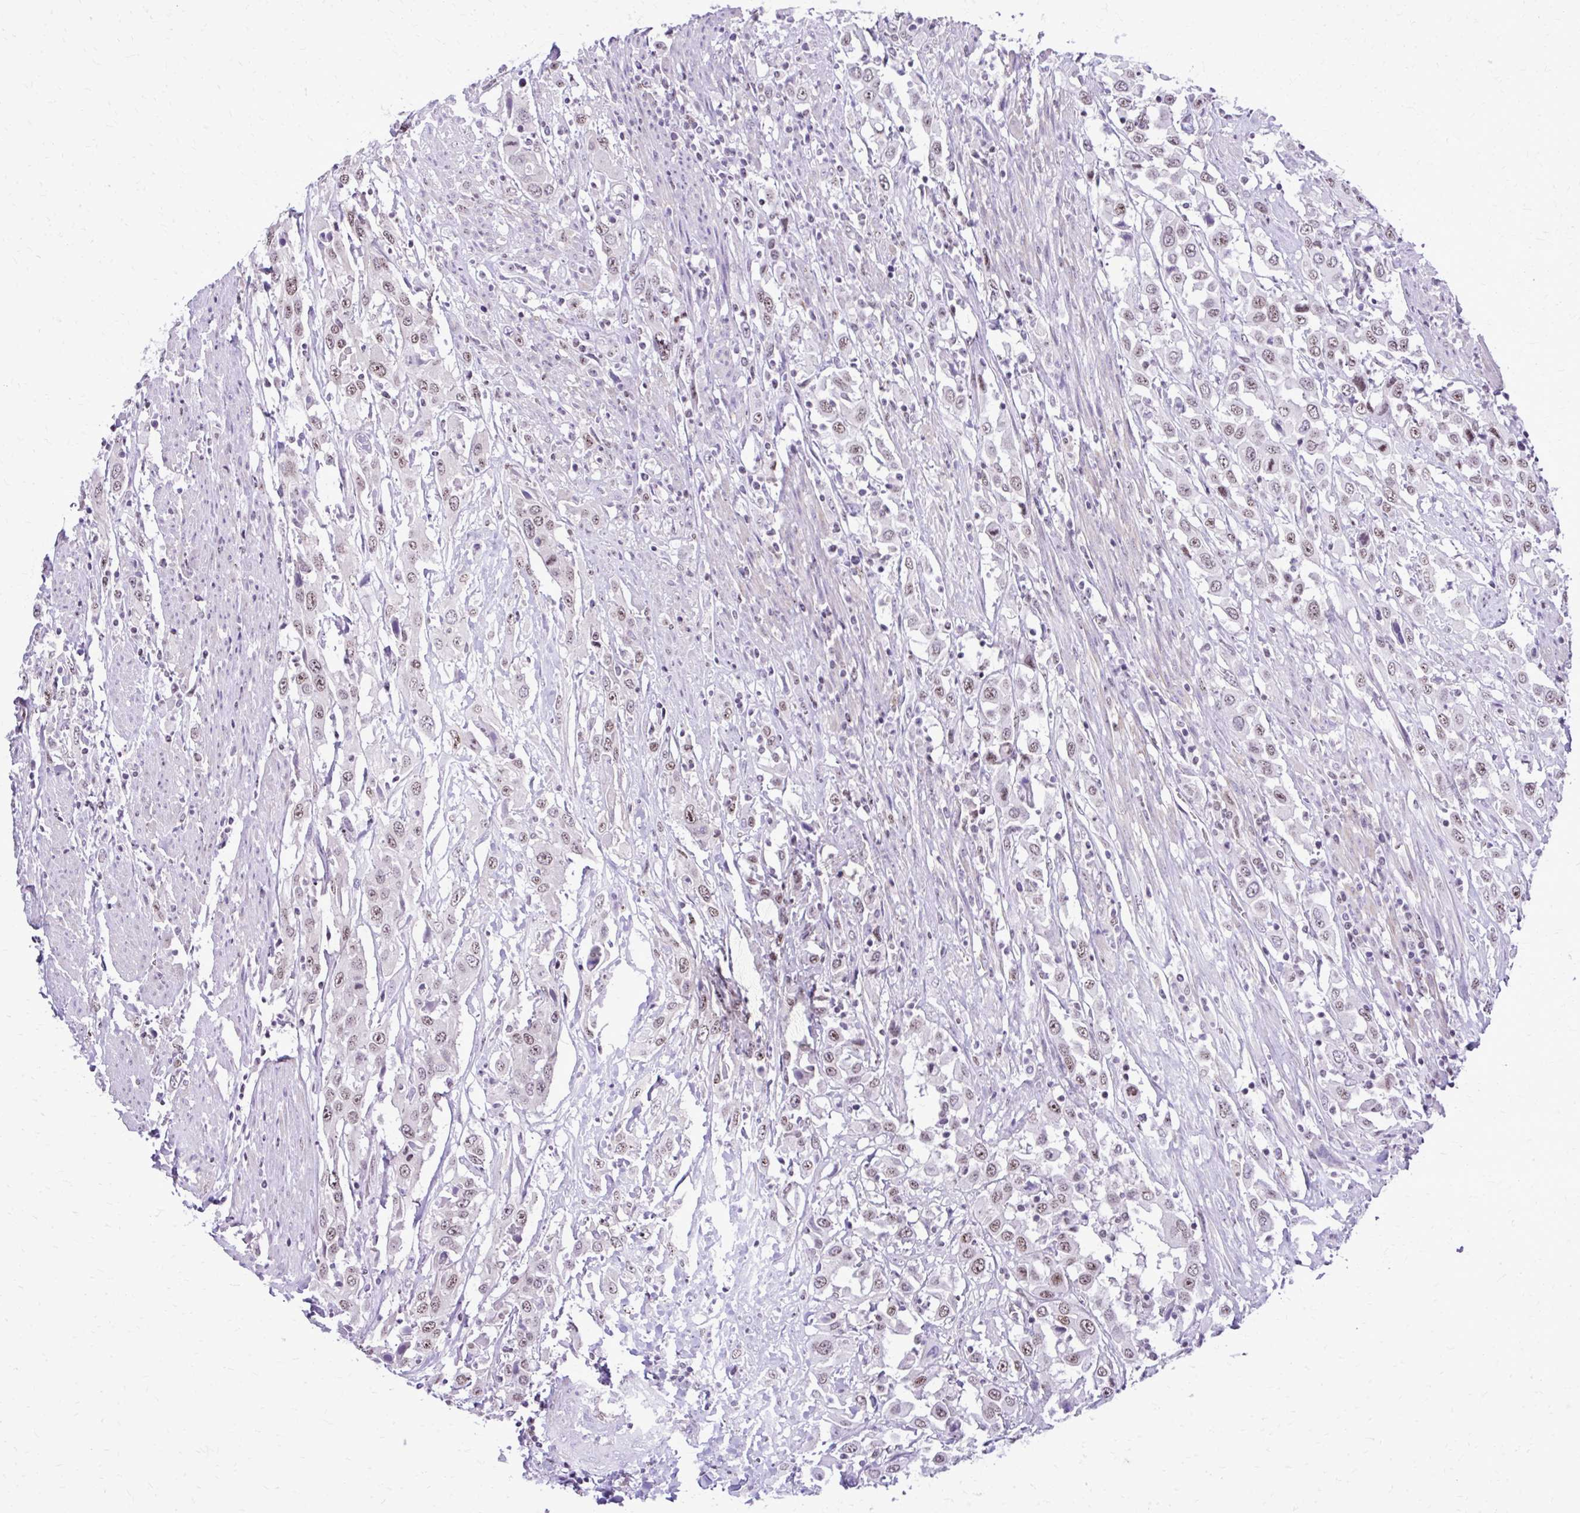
{"staining": {"intensity": "weak", "quantity": ">75%", "location": "nuclear"}, "tissue": "urothelial cancer", "cell_type": "Tumor cells", "image_type": "cancer", "snomed": [{"axis": "morphology", "description": "Urothelial carcinoma, High grade"}, {"axis": "topography", "description": "Urinary bladder"}], "caption": "This micrograph exhibits urothelial cancer stained with immunohistochemistry to label a protein in brown. The nuclear of tumor cells show weak positivity for the protein. Nuclei are counter-stained blue.", "gene": "RASL11B", "patient": {"sex": "male", "age": 61}}